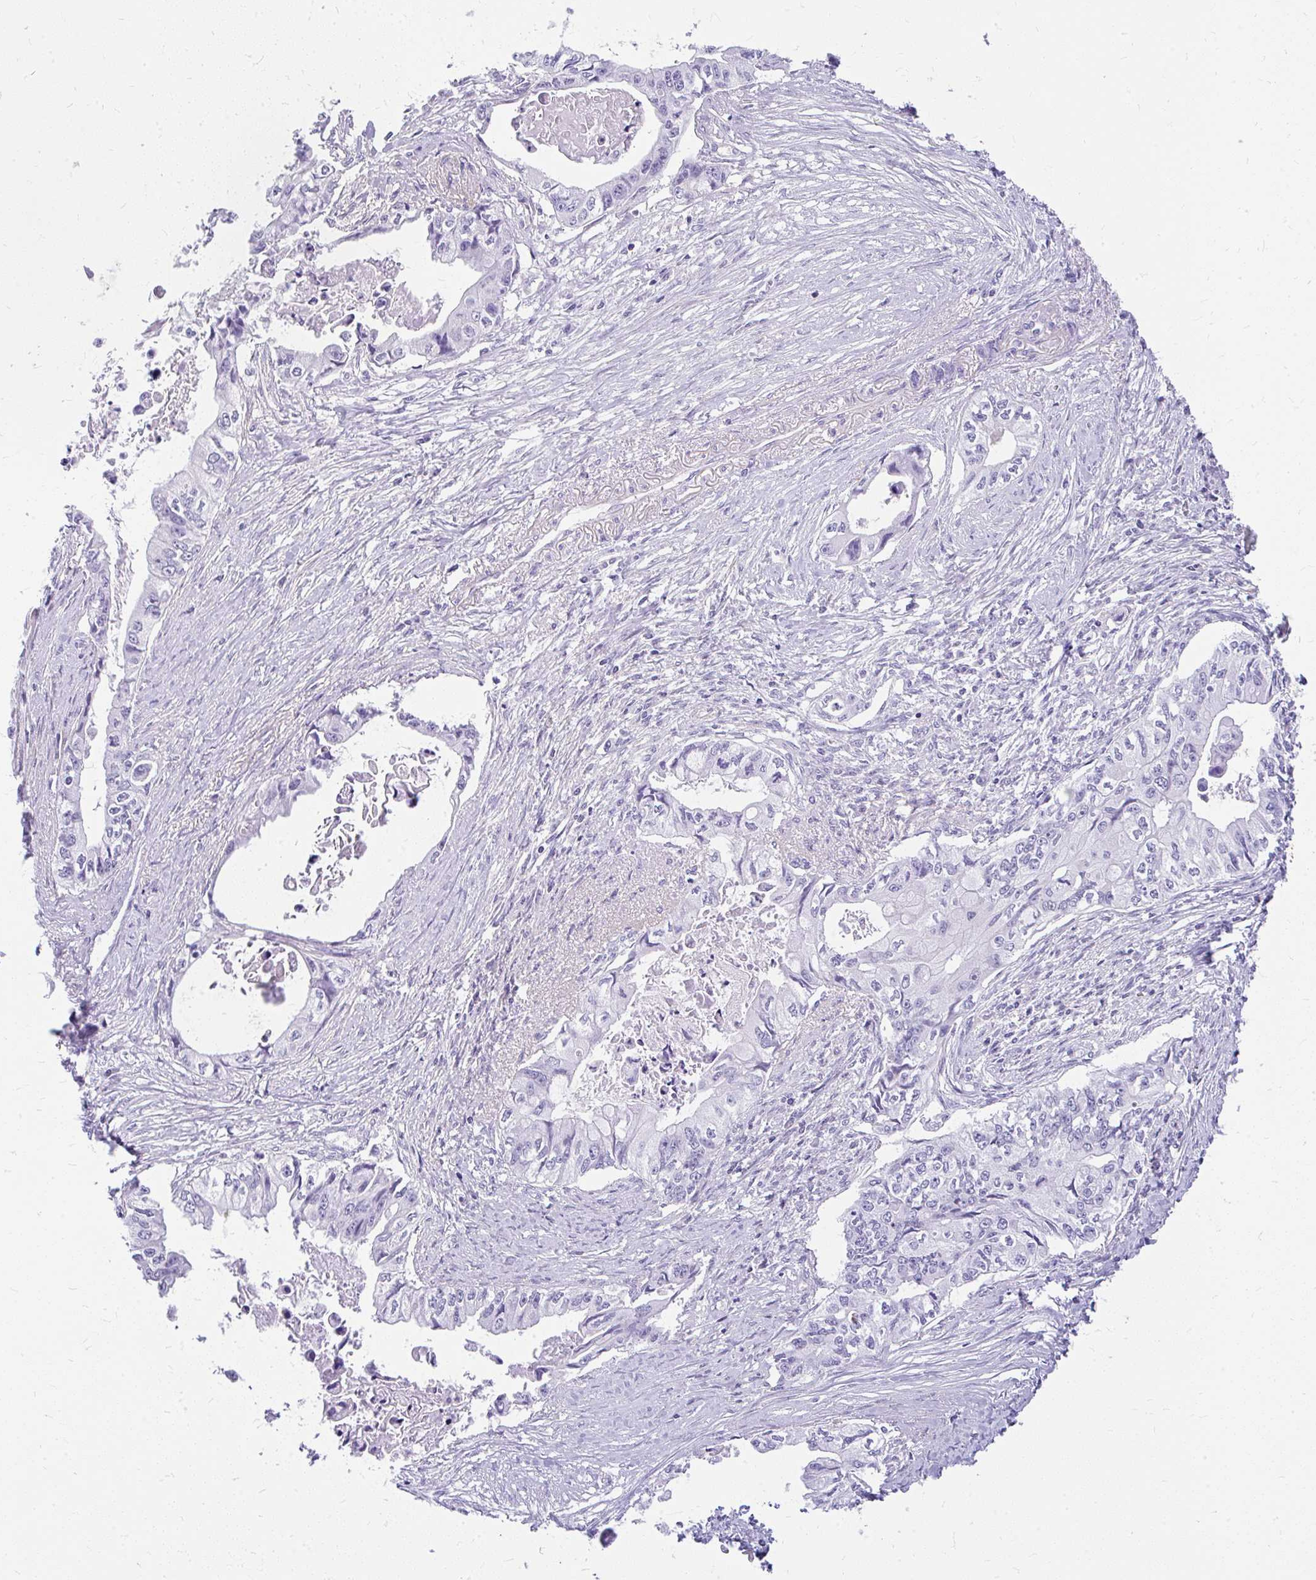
{"staining": {"intensity": "negative", "quantity": "none", "location": "none"}, "tissue": "pancreatic cancer", "cell_type": "Tumor cells", "image_type": "cancer", "snomed": [{"axis": "morphology", "description": "Adenocarcinoma, NOS"}, {"axis": "topography", "description": "Pancreas"}], "caption": "A micrograph of human pancreatic cancer (adenocarcinoma) is negative for staining in tumor cells.", "gene": "FAM83C", "patient": {"sex": "male", "age": 66}}